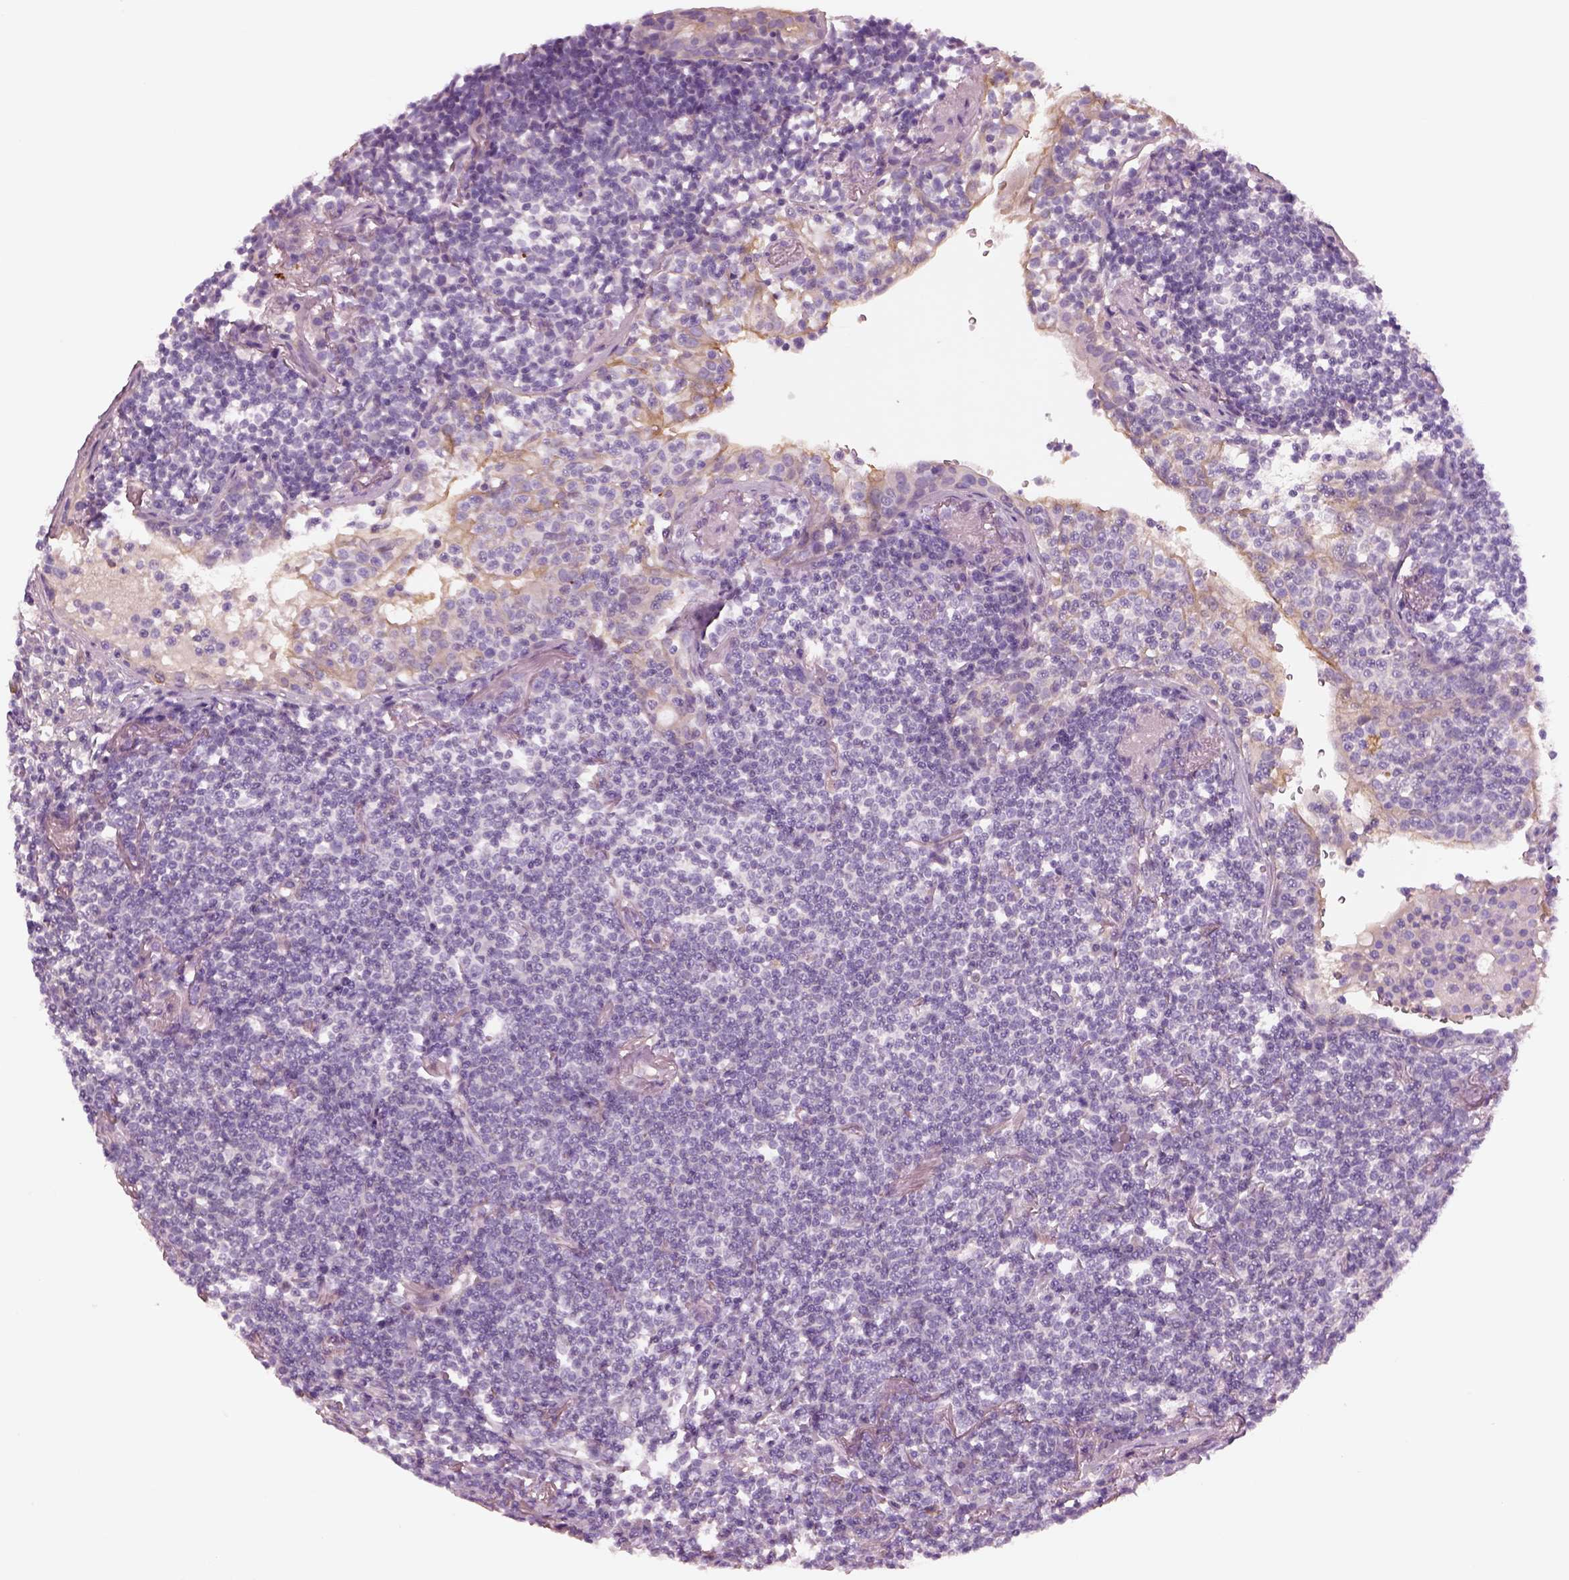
{"staining": {"intensity": "negative", "quantity": "none", "location": "none"}, "tissue": "lymphoma", "cell_type": "Tumor cells", "image_type": "cancer", "snomed": [{"axis": "morphology", "description": "Malignant lymphoma, non-Hodgkin's type, Low grade"}, {"axis": "topography", "description": "Lung"}], "caption": "Human malignant lymphoma, non-Hodgkin's type (low-grade) stained for a protein using immunohistochemistry (IHC) shows no positivity in tumor cells.", "gene": "IGLL1", "patient": {"sex": "female", "age": 71}}